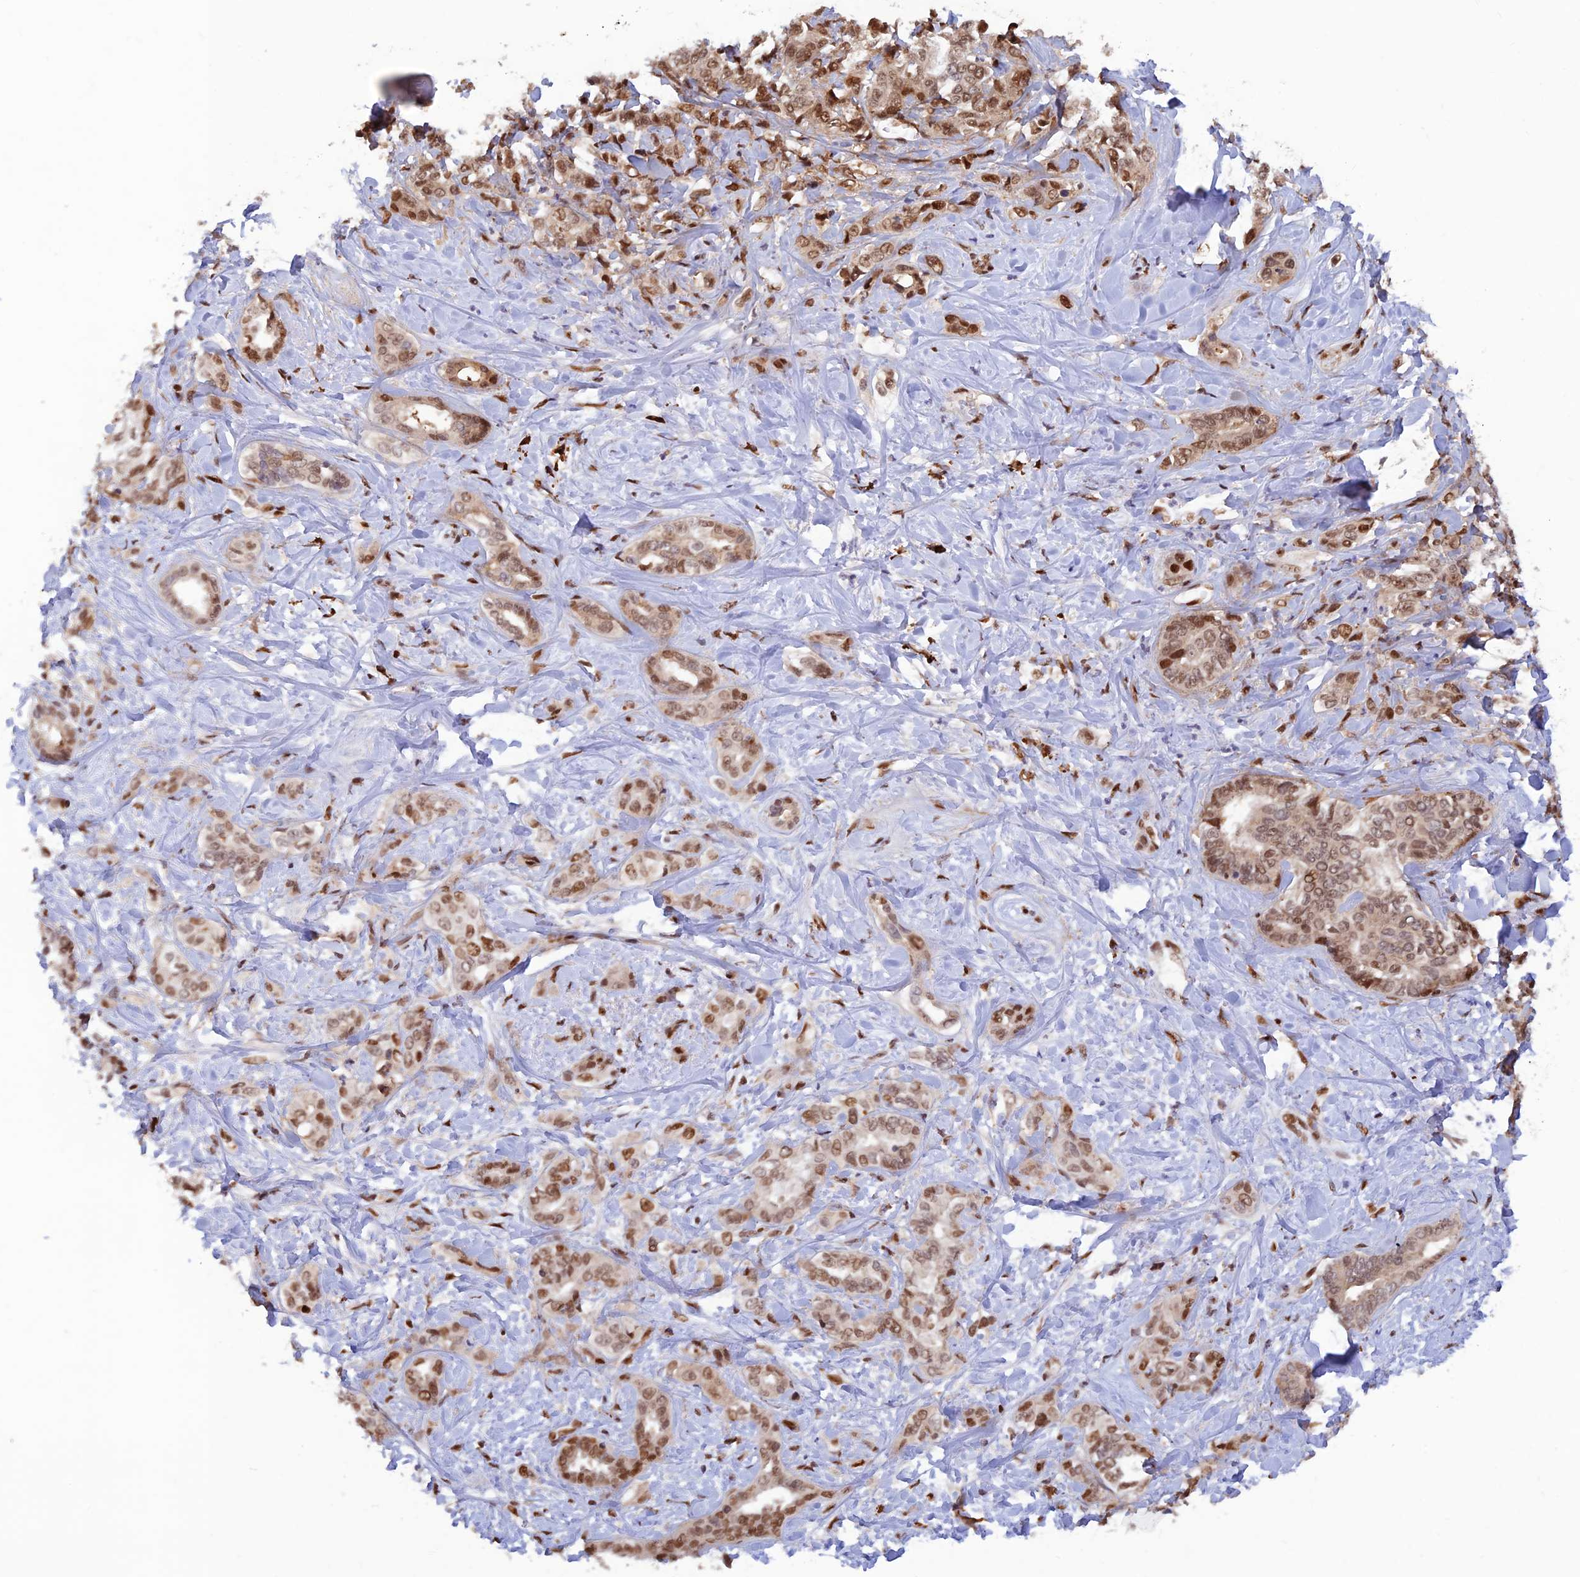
{"staining": {"intensity": "moderate", "quantity": ">75%", "location": "nuclear"}, "tissue": "liver cancer", "cell_type": "Tumor cells", "image_type": "cancer", "snomed": [{"axis": "morphology", "description": "Cholangiocarcinoma"}, {"axis": "topography", "description": "Liver"}], "caption": "Liver cancer (cholangiocarcinoma) tissue reveals moderate nuclear expression in about >75% of tumor cells, visualized by immunohistochemistry. The protein is stained brown, and the nuclei are stained in blue (DAB IHC with brightfield microscopy, high magnification).", "gene": "ZNF565", "patient": {"sex": "female", "age": 77}}